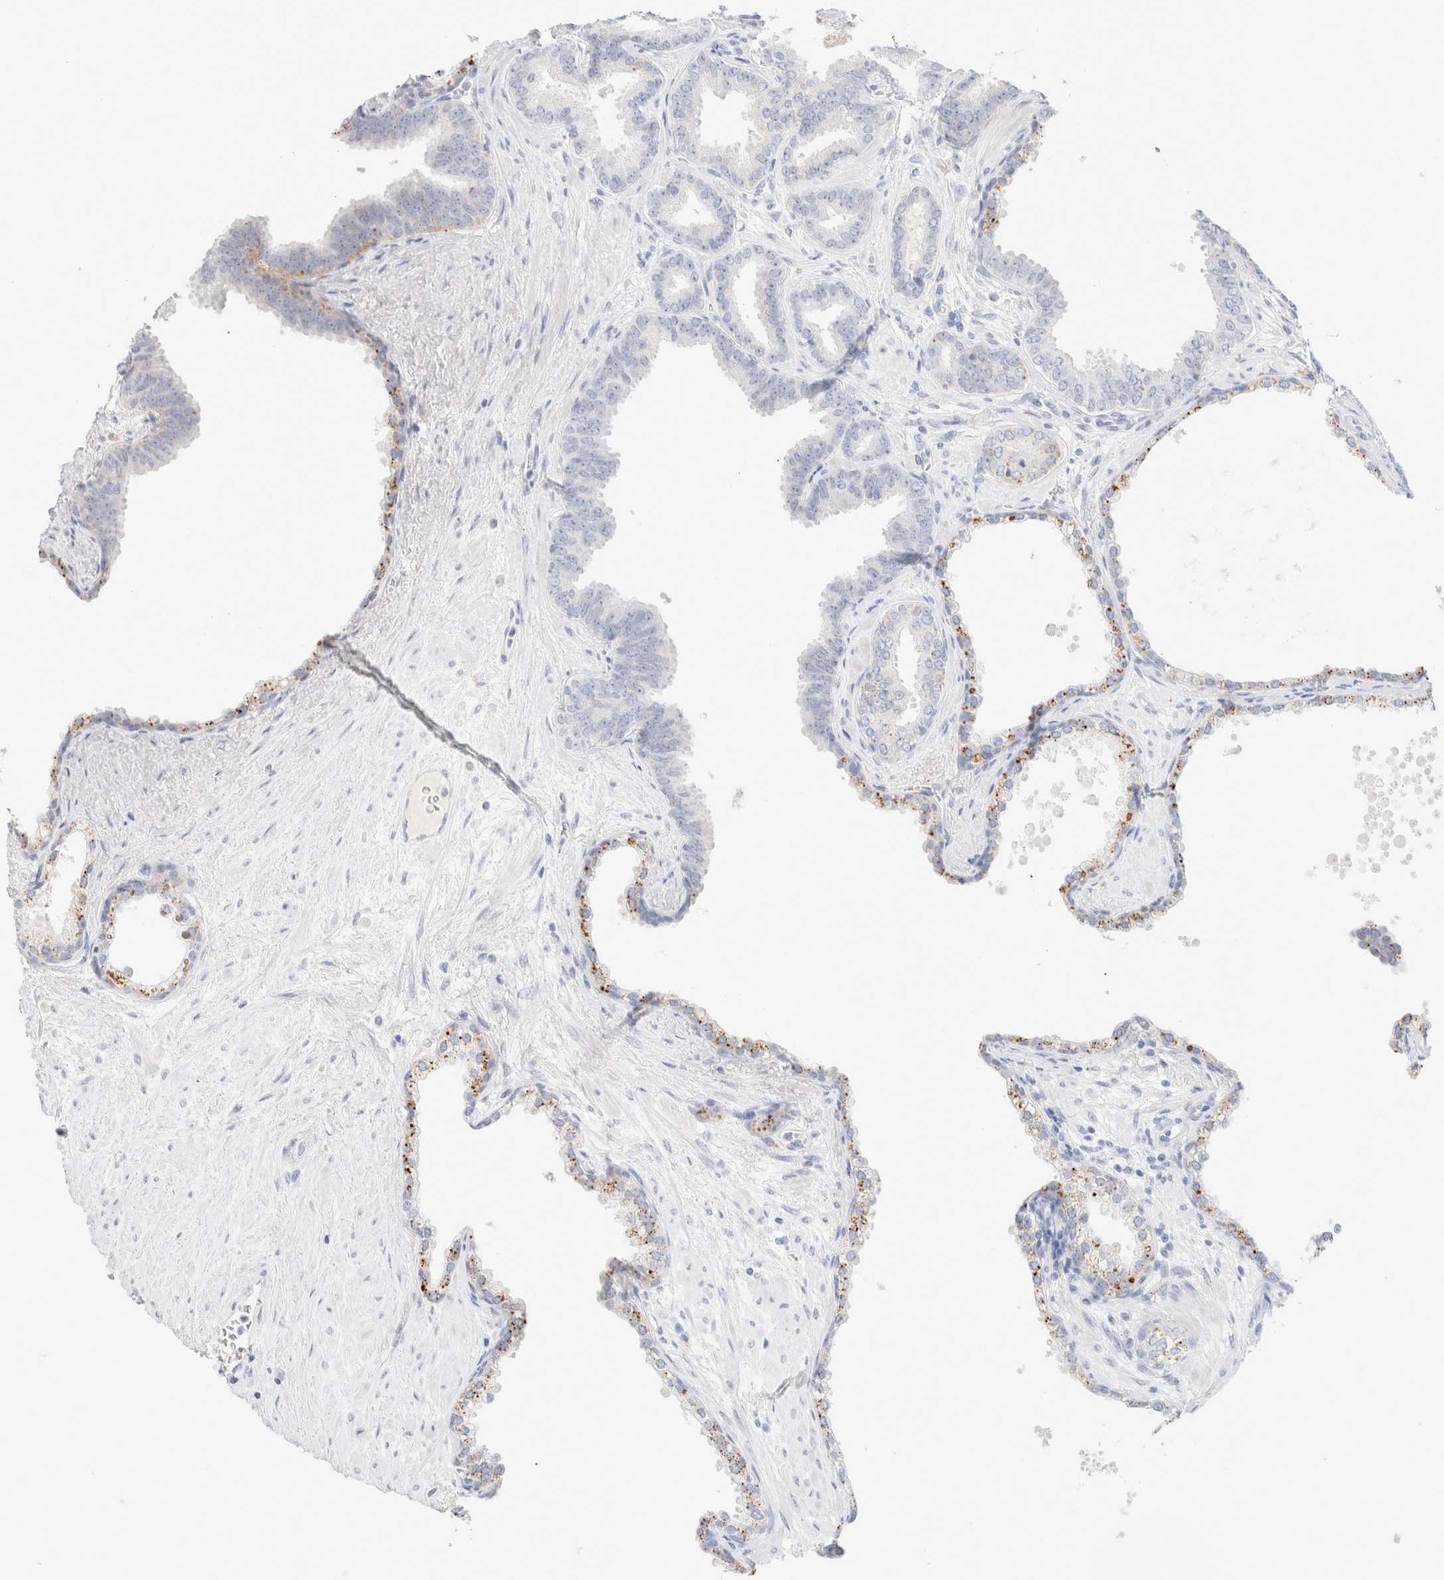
{"staining": {"intensity": "negative", "quantity": "none", "location": "none"}, "tissue": "prostate cancer", "cell_type": "Tumor cells", "image_type": "cancer", "snomed": [{"axis": "morphology", "description": "Adenocarcinoma, Low grade"}, {"axis": "topography", "description": "Prostate"}], "caption": "IHC of human prostate low-grade adenocarcinoma displays no staining in tumor cells.", "gene": "CPQ", "patient": {"sex": "male", "age": 62}}